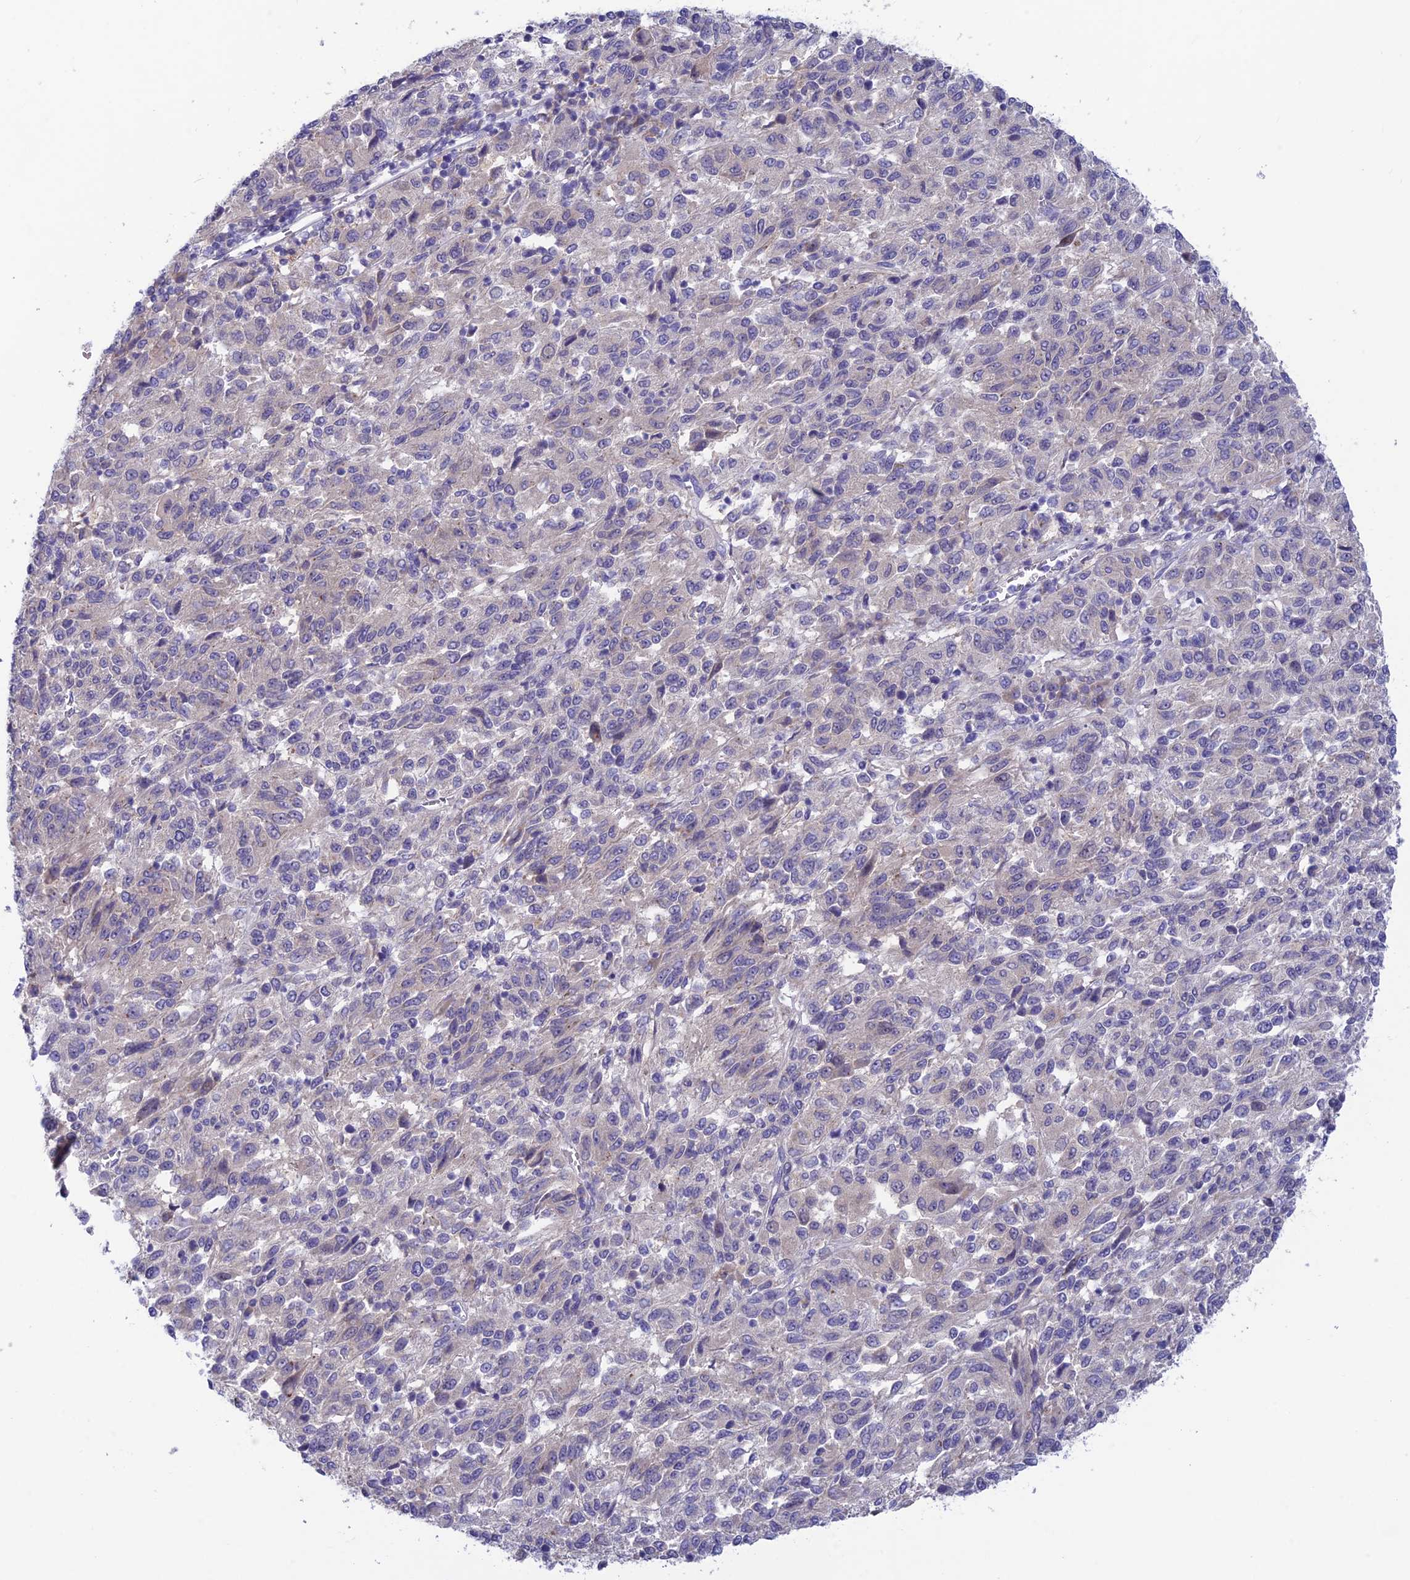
{"staining": {"intensity": "negative", "quantity": "none", "location": "none"}, "tissue": "melanoma", "cell_type": "Tumor cells", "image_type": "cancer", "snomed": [{"axis": "morphology", "description": "Malignant melanoma, Metastatic site"}, {"axis": "topography", "description": "Lung"}], "caption": "The micrograph displays no significant expression in tumor cells of malignant melanoma (metastatic site). (Brightfield microscopy of DAB immunohistochemistry (IHC) at high magnification).", "gene": "XPO7", "patient": {"sex": "male", "age": 64}}